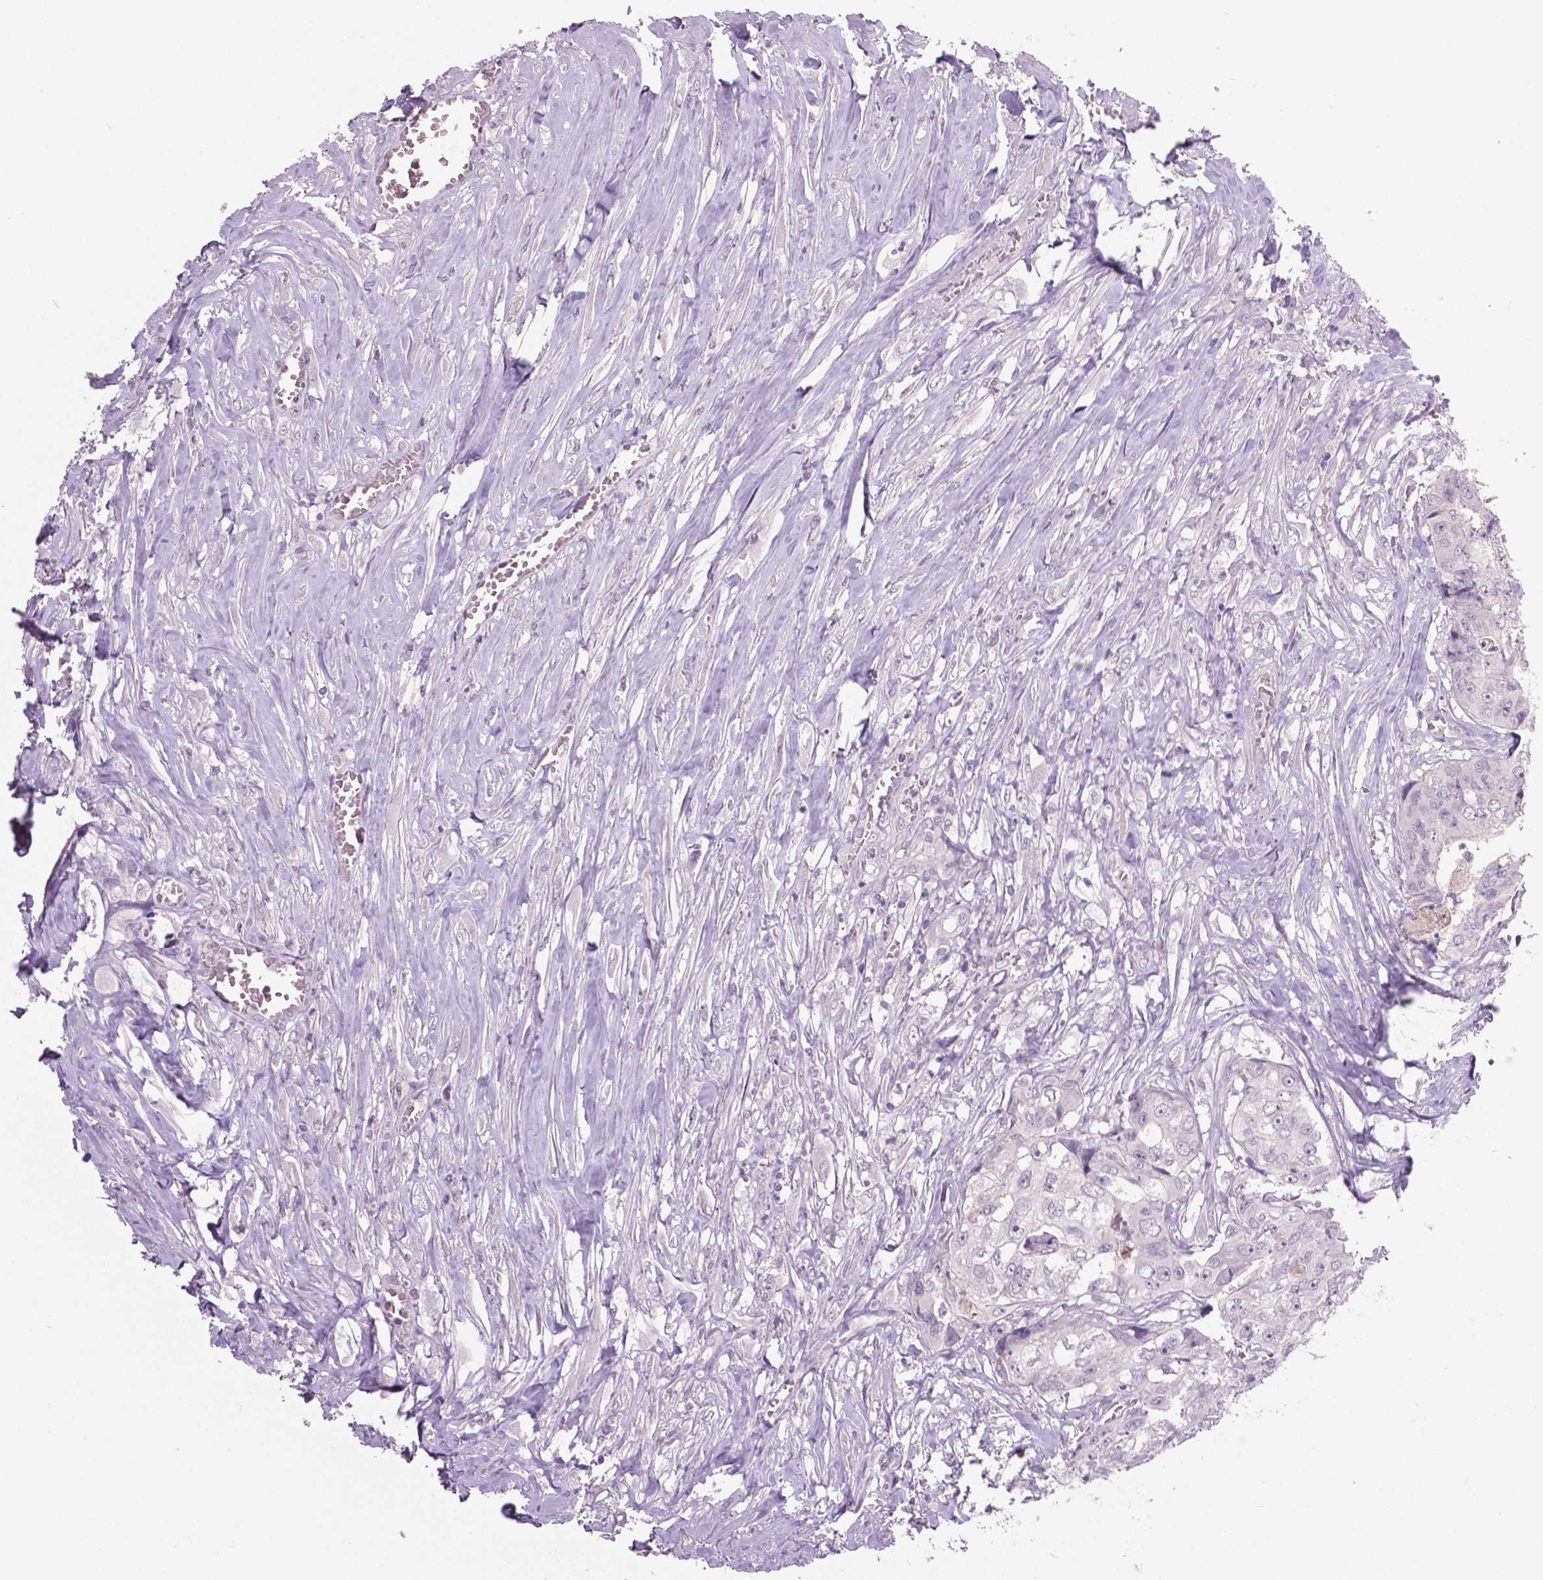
{"staining": {"intensity": "negative", "quantity": "none", "location": "none"}, "tissue": "colorectal cancer", "cell_type": "Tumor cells", "image_type": "cancer", "snomed": [{"axis": "morphology", "description": "Adenocarcinoma, NOS"}, {"axis": "topography", "description": "Rectum"}], "caption": "This is an IHC micrograph of adenocarcinoma (colorectal). There is no staining in tumor cells.", "gene": "FOXA1", "patient": {"sex": "female", "age": 62}}